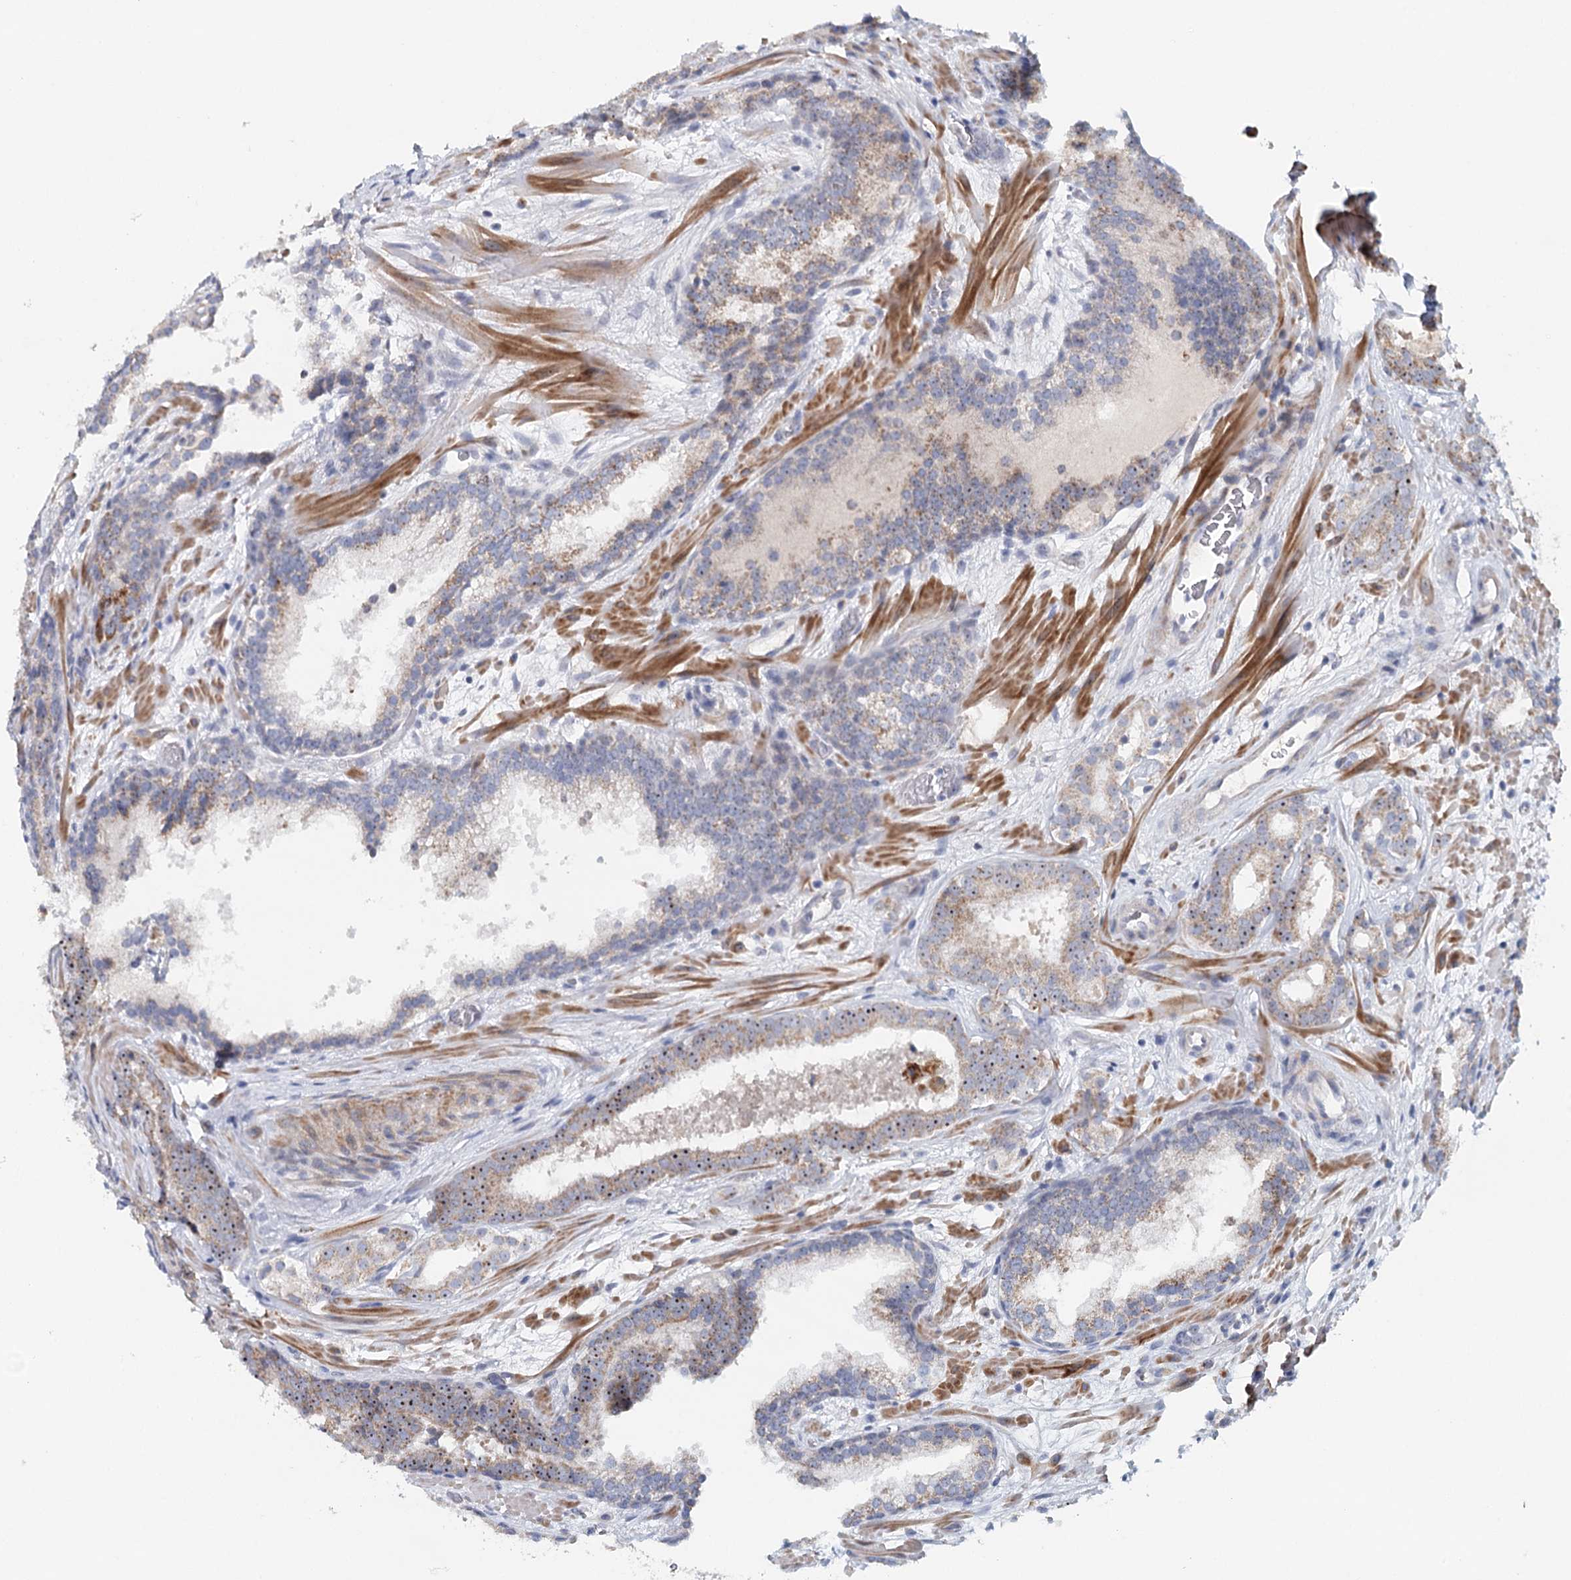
{"staining": {"intensity": "weak", "quantity": "25%-75%", "location": "cytoplasmic/membranous,nuclear"}, "tissue": "prostate cancer", "cell_type": "Tumor cells", "image_type": "cancer", "snomed": [{"axis": "morphology", "description": "Adenocarcinoma, High grade"}, {"axis": "topography", "description": "Prostate"}], "caption": "This micrograph displays immunohistochemistry staining of human prostate cancer, with low weak cytoplasmic/membranous and nuclear expression in approximately 25%-75% of tumor cells.", "gene": "RBM43", "patient": {"sex": "male", "age": 57}}